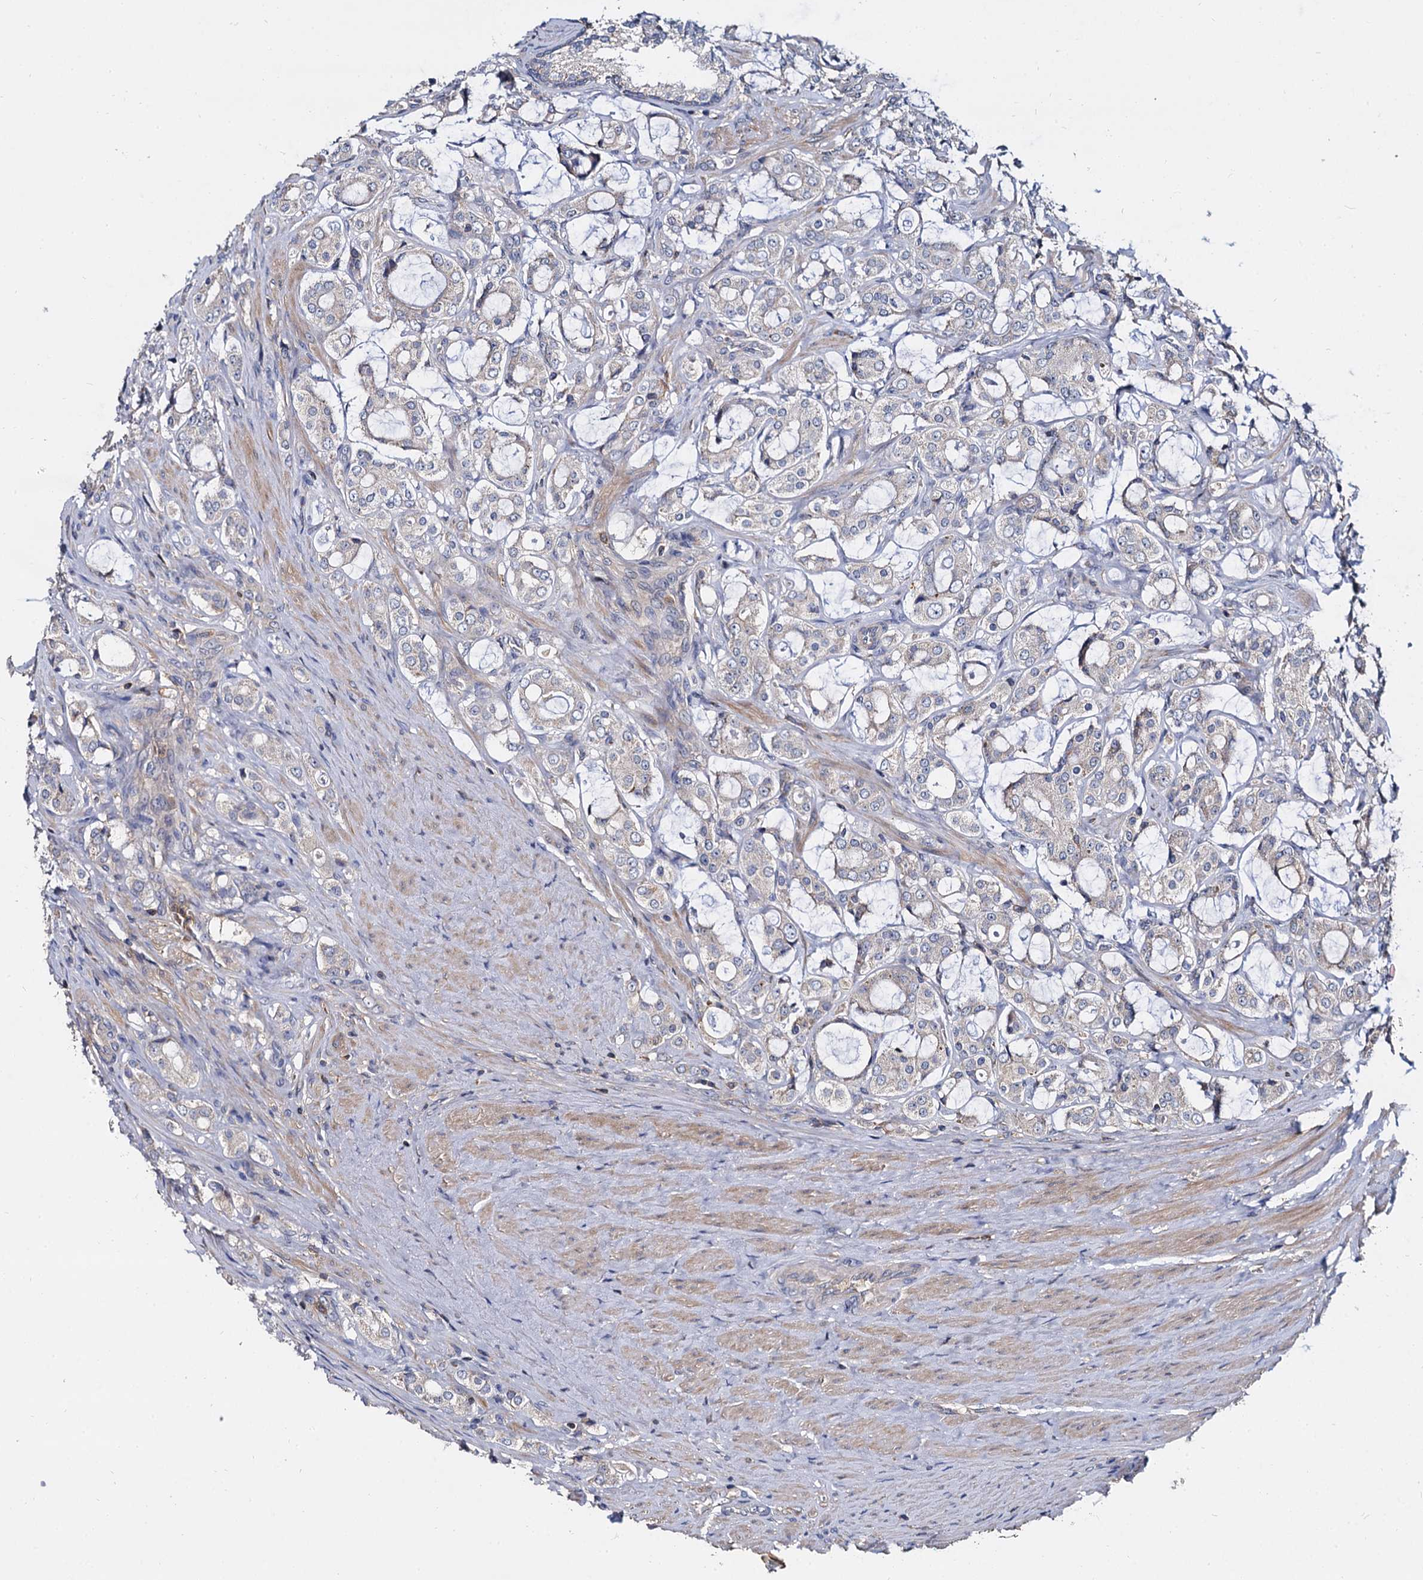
{"staining": {"intensity": "negative", "quantity": "none", "location": "none"}, "tissue": "prostate cancer", "cell_type": "Tumor cells", "image_type": "cancer", "snomed": [{"axis": "morphology", "description": "Adenocarcinoma, High grade"}, {"axis": "topography", "description": "Prostate"}], "caption": "DAB immunohistochemical staining of prostate high-grade adenocarcinoma demonstrates no significant expression in tumor cells.", "gene": "ANKRD13A", "patient": {"sex": "male", "age": 63}}